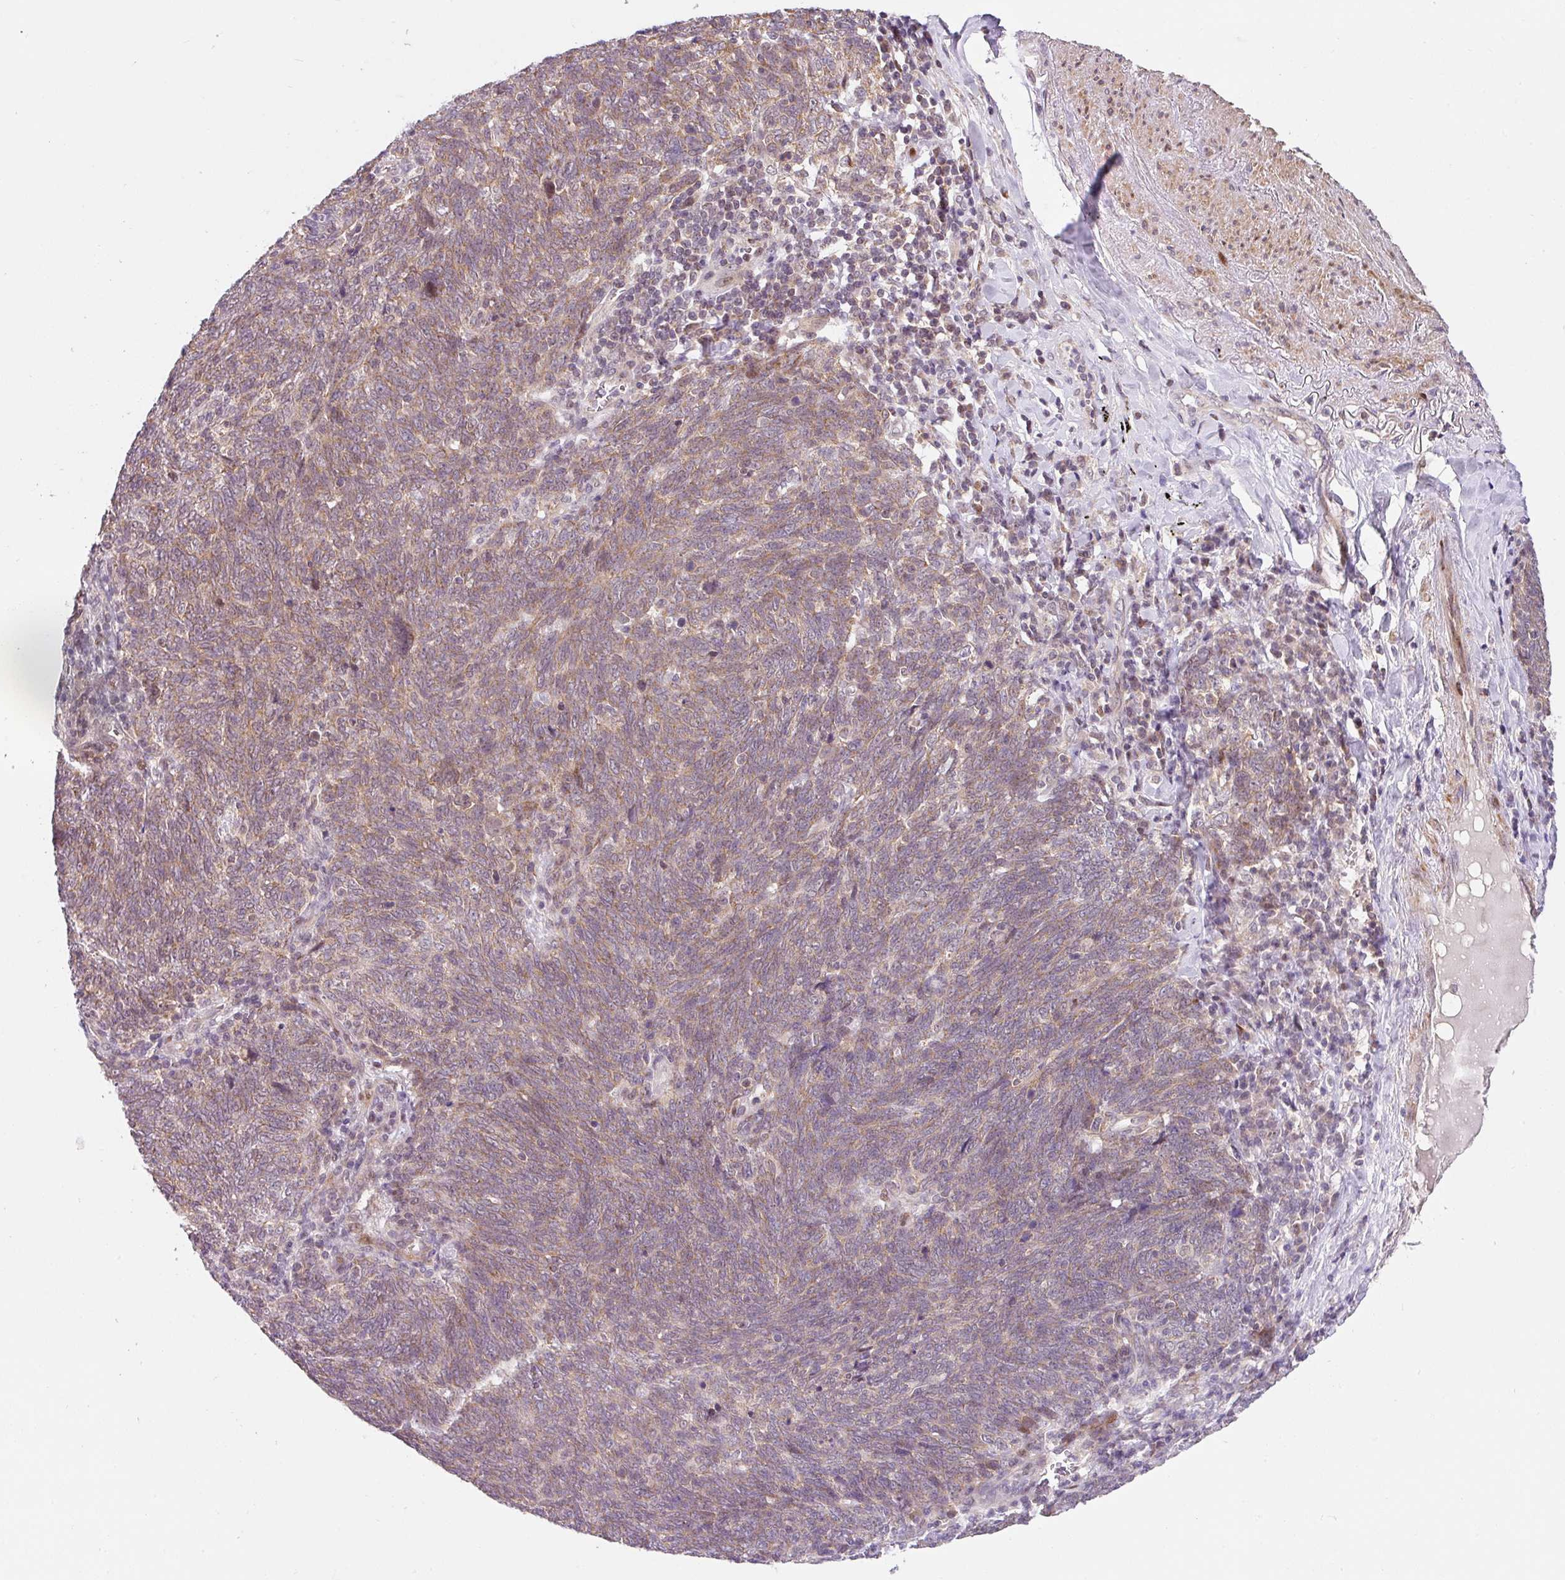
{"staining": {"intensity": "moderate", "quantity": "<25%", "location": "cytoplasmic/membranous"}, "tissue": "lung cancer", "cell_type": "Tumor cells", "image_type": "cancer", "snomed": [{"axis": "morphology", "description": "Squamous cell carcinoma, NOS"}, {"axis": "topography", "description": "Lung"}], "caption": "Immunohistochemical staining of squamous cell carcinoma (lung) demonstrates moderate cytoplasmic/membranous protein expression in approximately <25% of tumor cells.", "gene": "SARS2", "patient": {"sex": "female", "age": 72}}